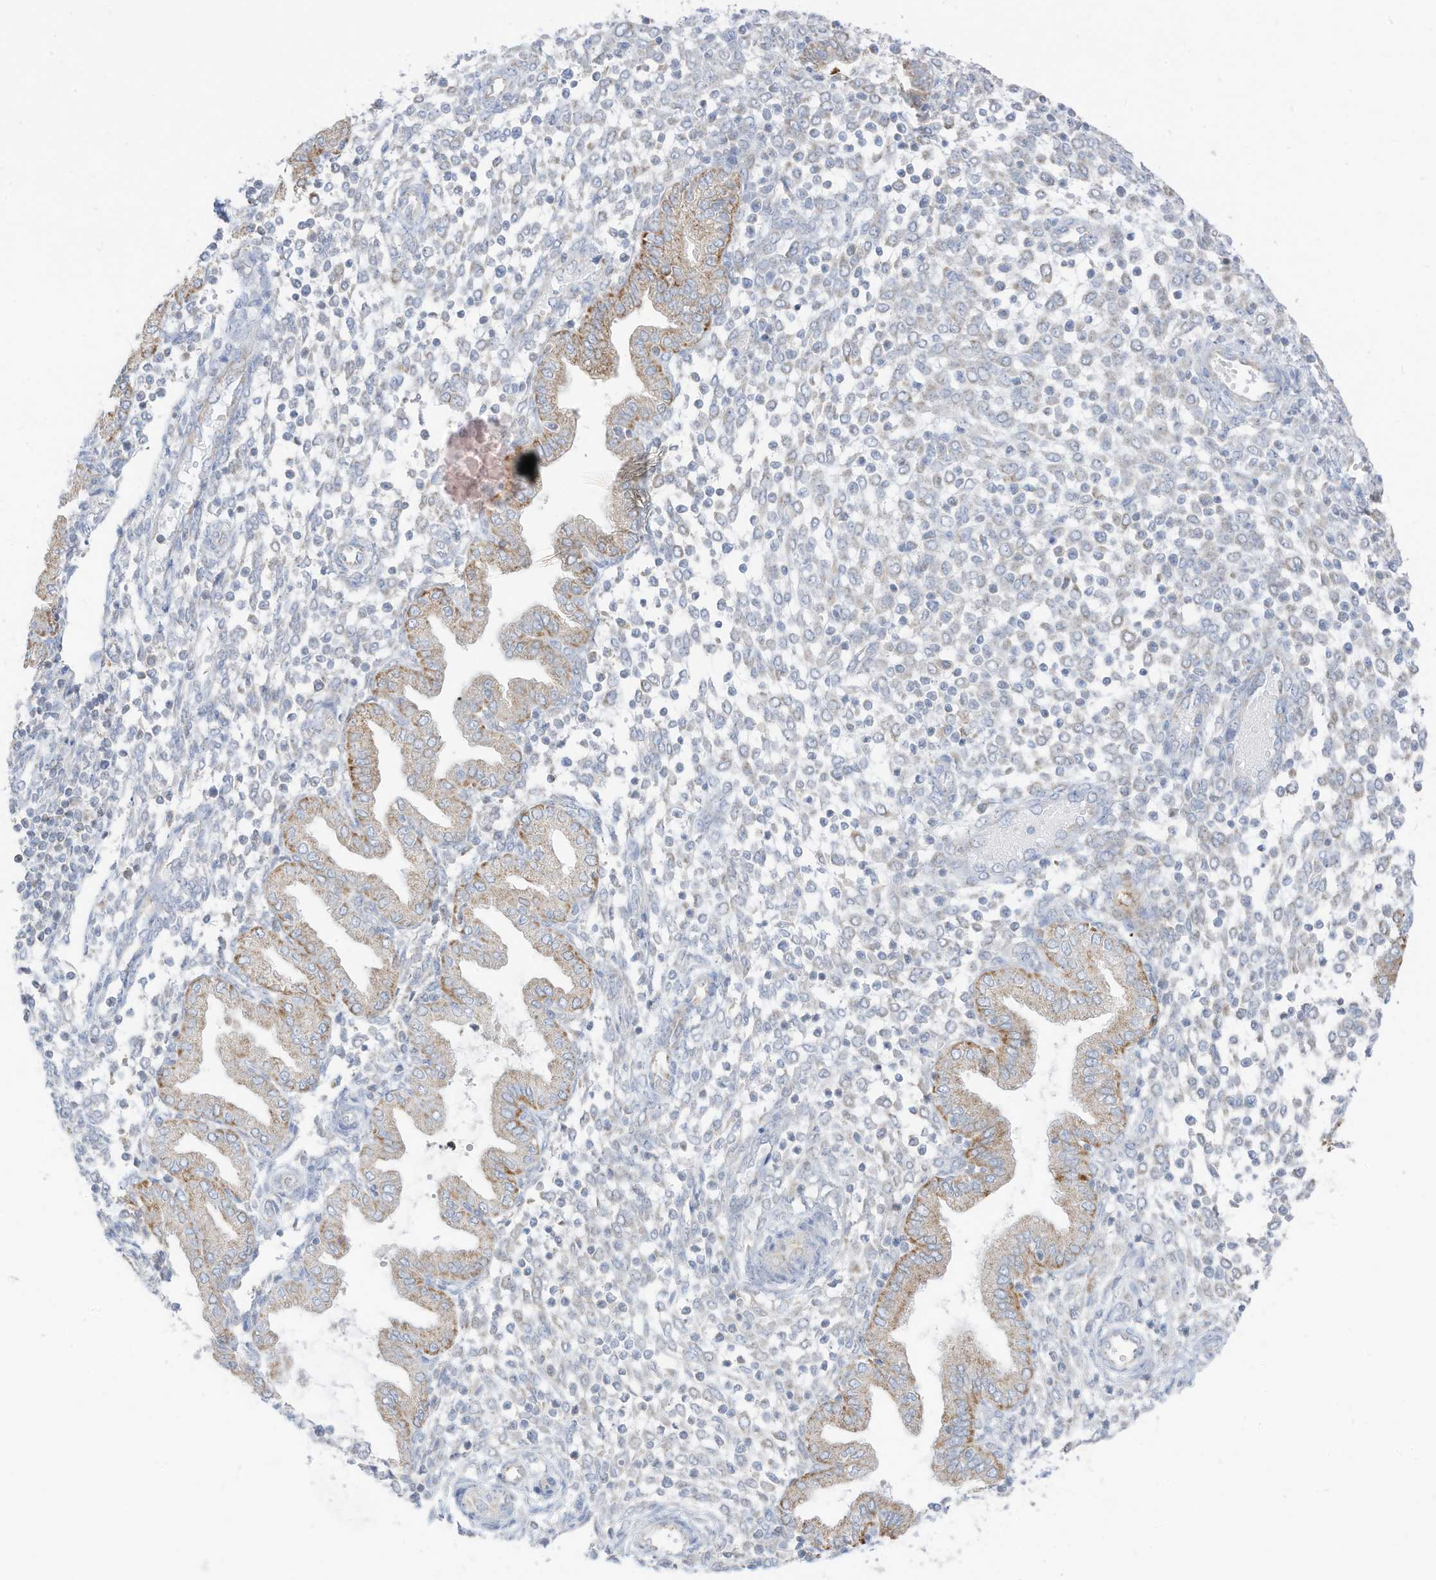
{"staining": {"intensity": "negative", "quantity": "none", "location": "none"}, "tissue": "endometrium", "cell_type": "Cells in endometrial stroma", "image_type": "normal", "snomed": [{"axis": "morphology", "description": "Normal tissue, NOS"}, {"axis": "topography", "description": "Endometrium"}], "caption": "Immunohistochemistry (IHC) micrograph of benign endometrium: endometrium stained with DAB reveals no significant protein expression in cells in endometrial stroma. The staining is performed using DAB (3,3'-diaminobenzidine) brown chromogen with nuclei counter-stained in using hematoxylin.", "gene": "ETHE1", "patient": {"sex": "female", "age": 53}}